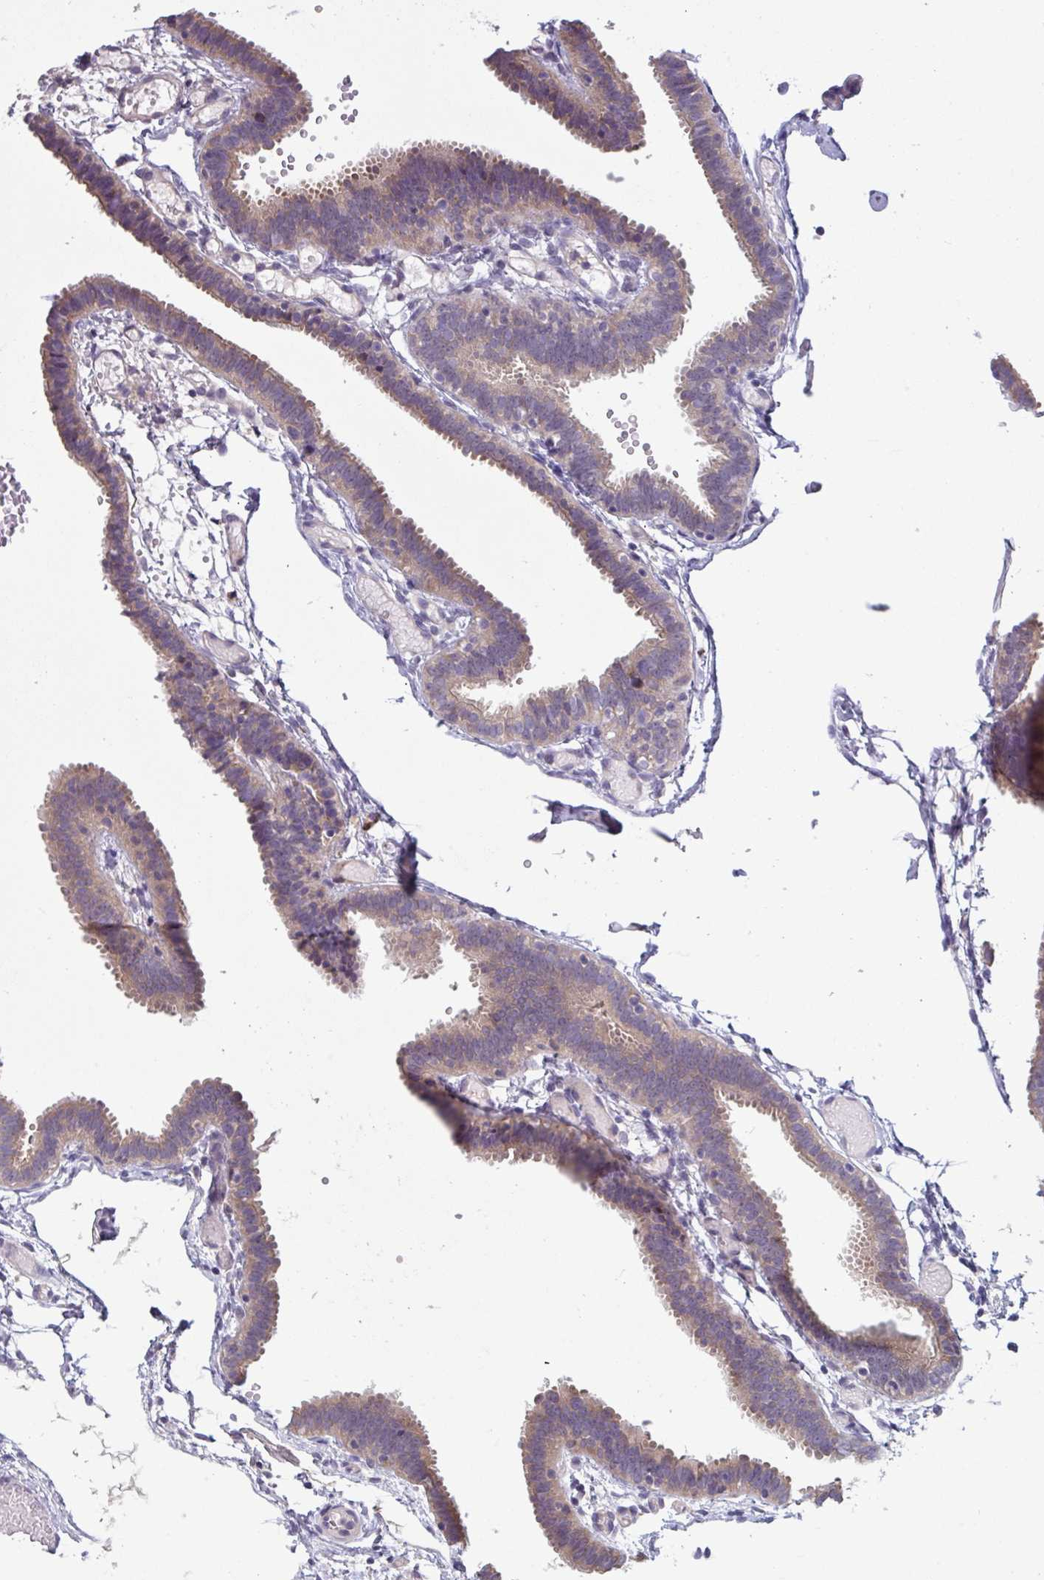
{"staining": {"intensity": "weak", "quantity": "25%-75%", "location": "cytoplasmic/membranous"}, "tissue": "fallopian tube", "cell_type": "Glandular cells", "image_type": "normal", "snomed": [{"axis": "morphology", "description": "Normal tissue, NOS"}, {"axis": "topography", "description": "Fallopian tube"}], "caption": "This is a photomicrograph of IHC staining of benign fallopian tube, which shows weak positivity in the cytoplasmic/membranous of glandular cells.", "gene": "CD1E", "patient": {"sex": "female", "age": 37}}